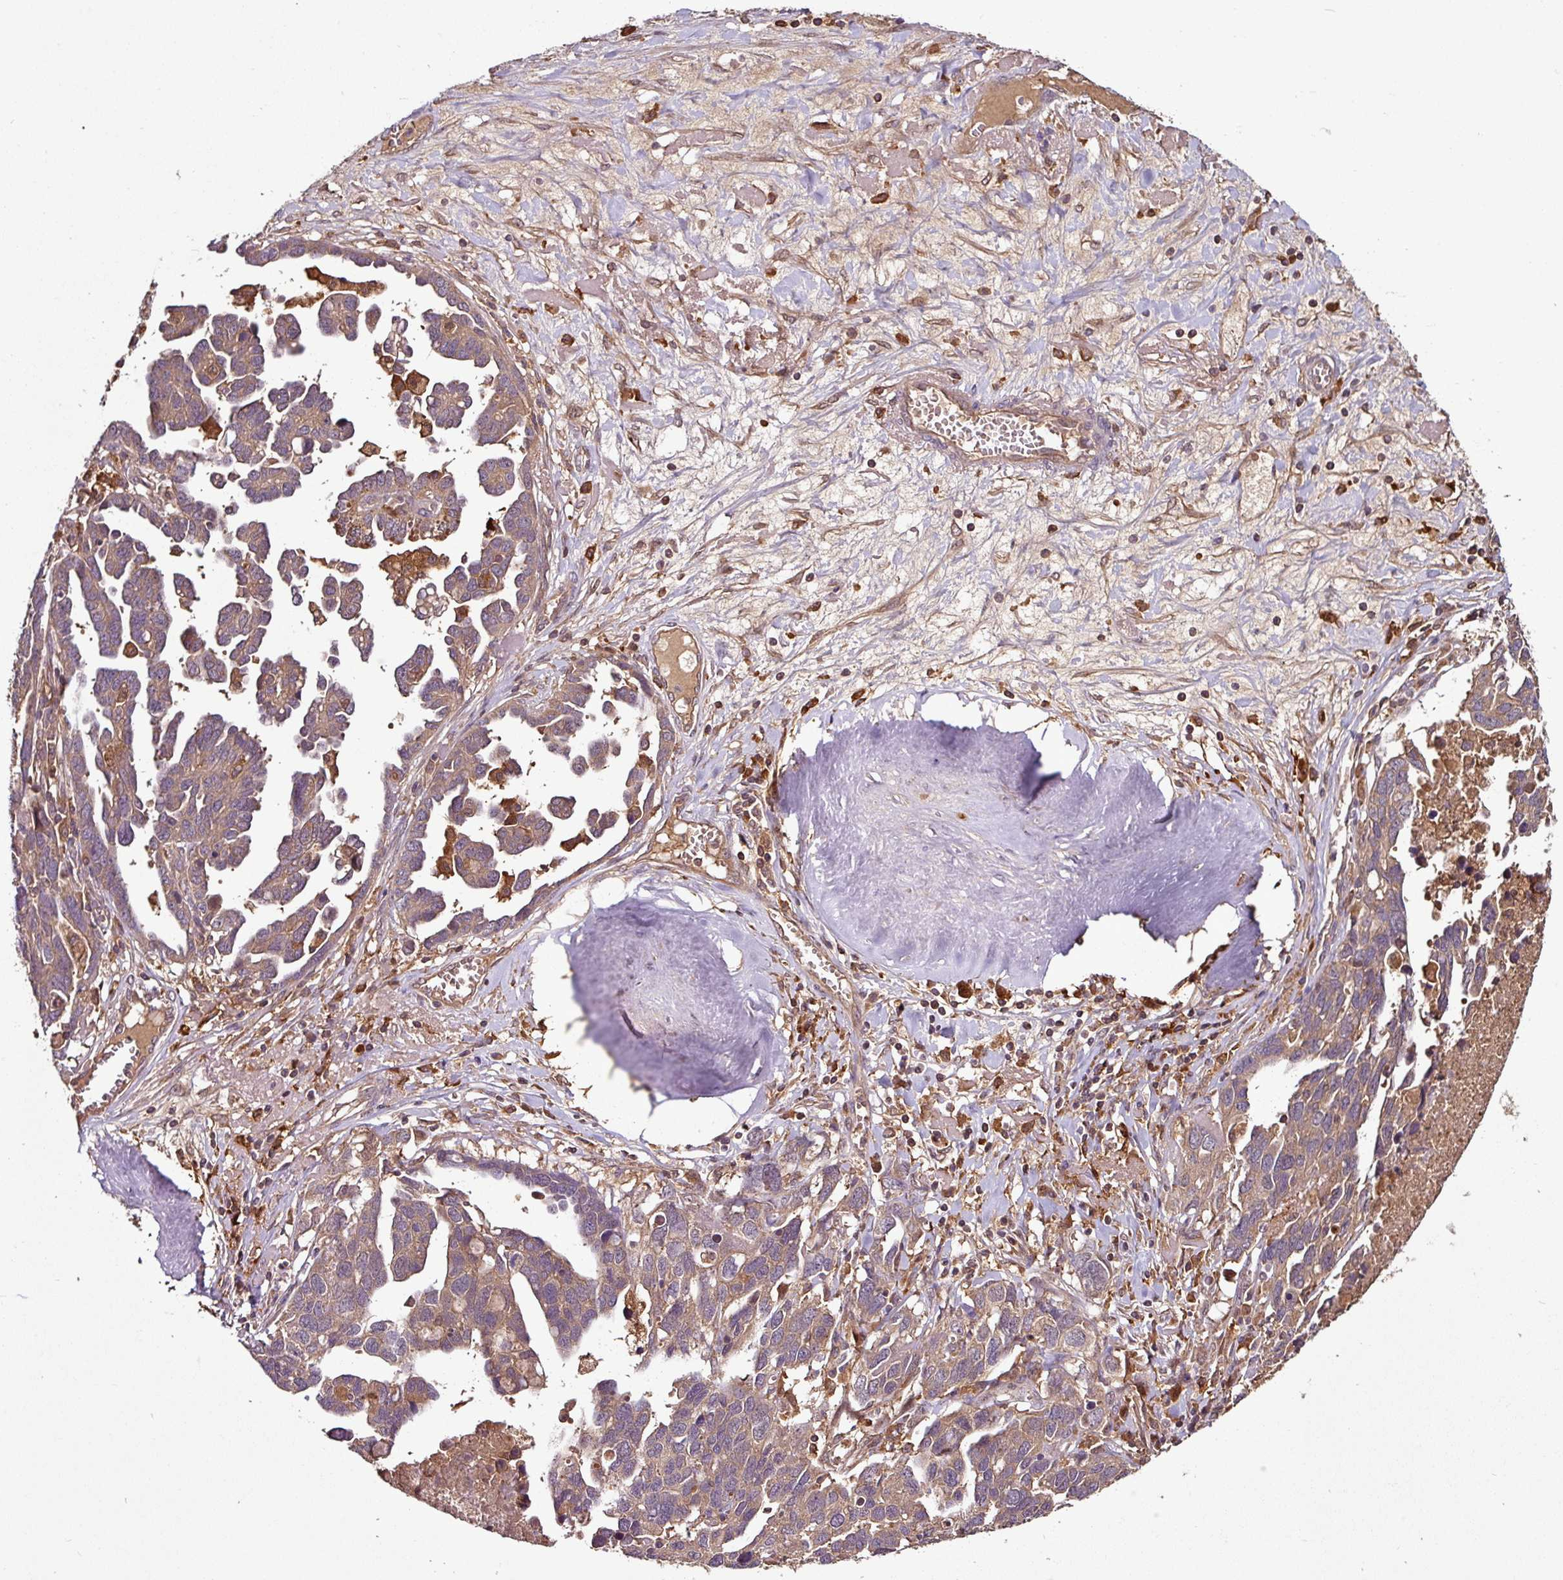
{"staining": {"intensity": "moderate", "quantity": ">75%", "location": "cytoplasmic/membranous"}, "tissue": "ovarian cancer", "cell_type": "Tumor cells", "image_type": "cancer", "snomed": [{"axis": "morphology", "description": "Cystadenocarcinoma, serous, NOS"}, {"axis": "topography", "description": "Ovary"}], "caption": "A brown stain shows moderate cytoplasmic/membranous positivity of a protein in ovarian serous cystadenocarcinoma tumor cells.", "gene": "GNPDA1", "patient": {"sex": "female", "age": 54}}